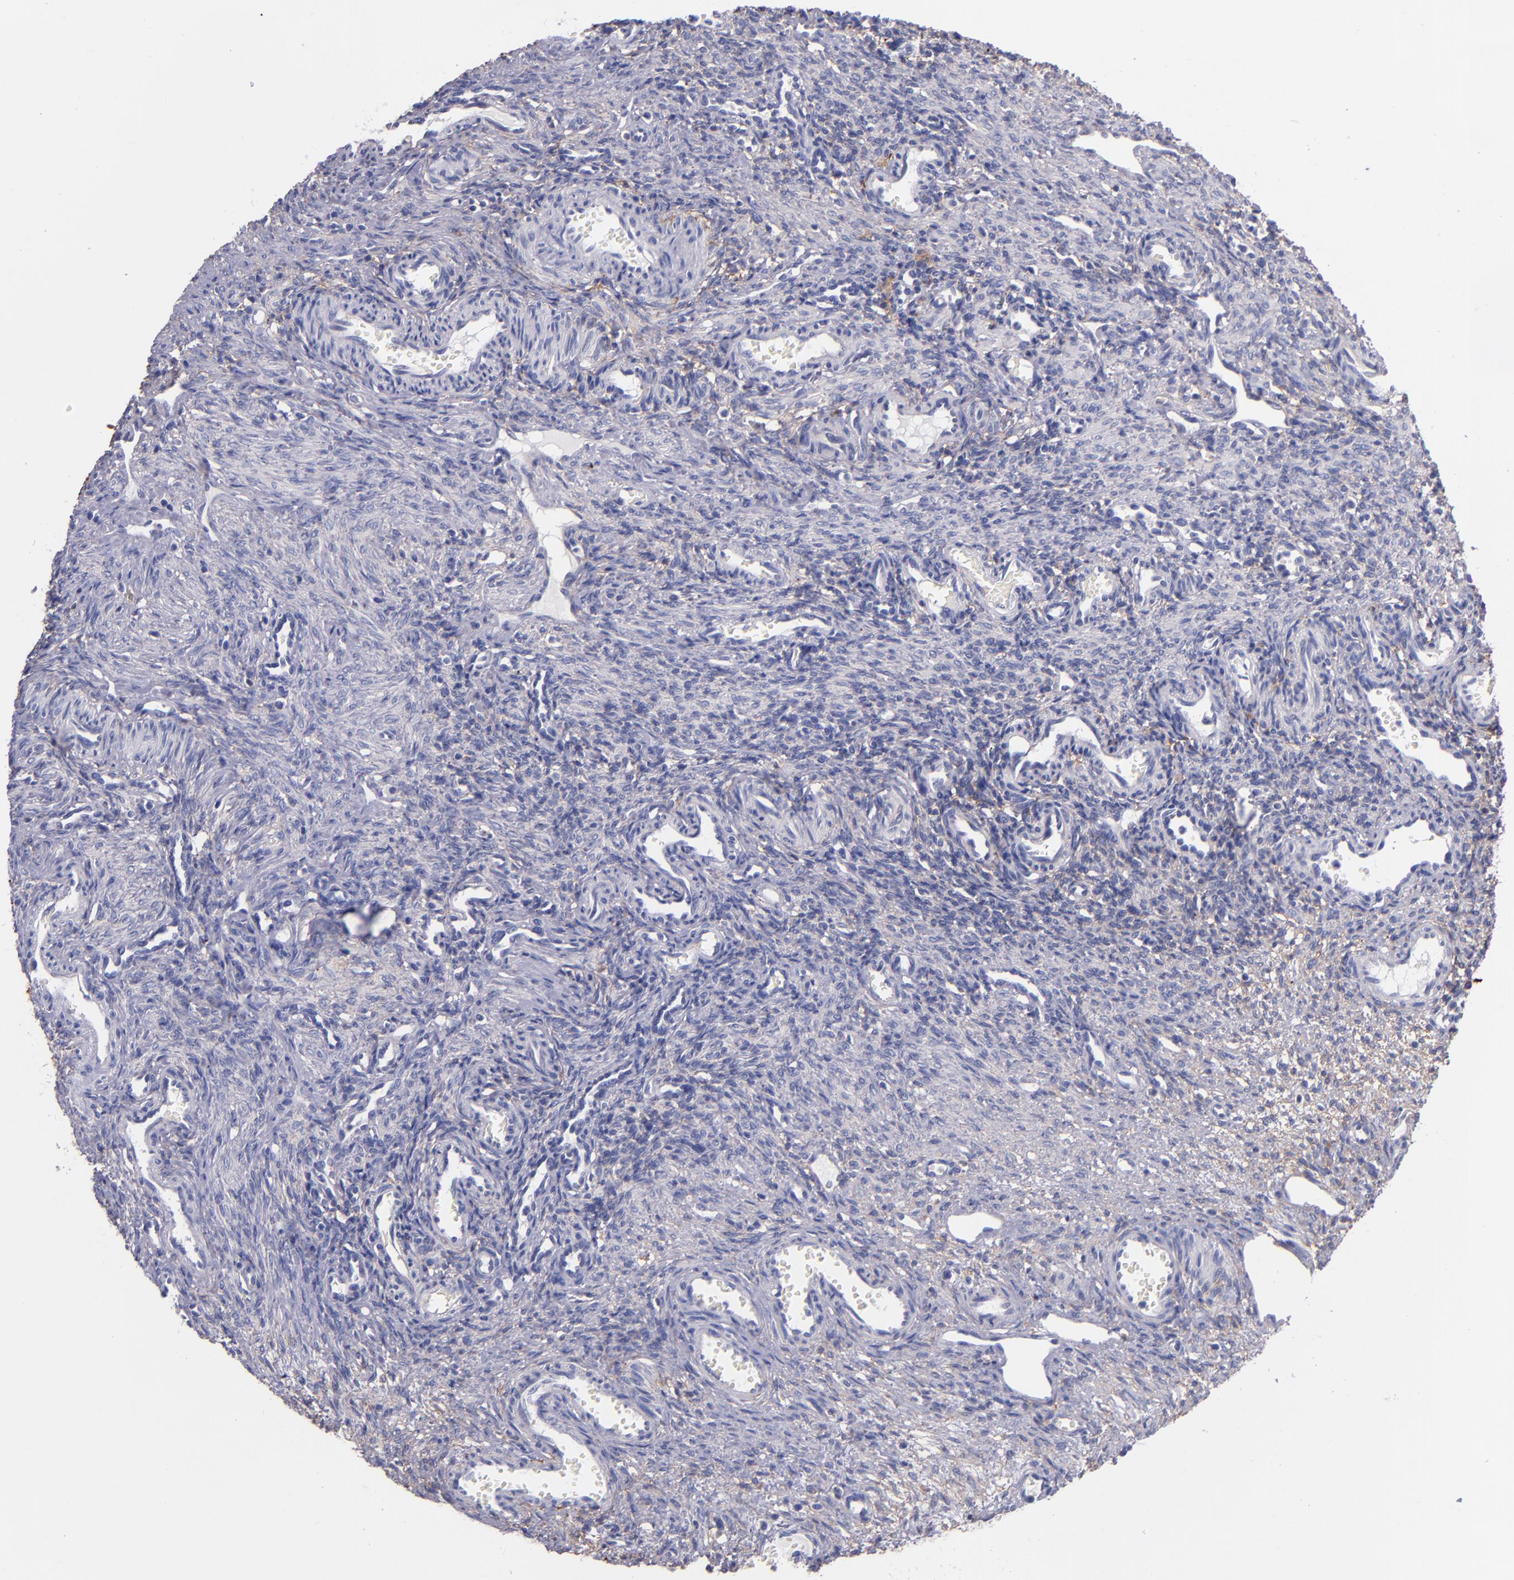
{"staining": {"intensity": "negative", "quantity": "none", "location": "none"}, "tissue": "ovary", "cell_type": "Follicle cells", "image_type": "normal", "snomed": [{"axis": "morphology", "description": "Normal tissue, NOS"}, {"axis": "topography", "description": "Ovary"}], "caption": "Immunohistochemistry (IHC) of unremarkable human ovary reveals no expression in follicle cells. (Brightfield microscopy of DAB immunohistochemistry (IHC) at high magnification).", "gene": "IVL", "patient": {"sex": "female", "age": 33}}